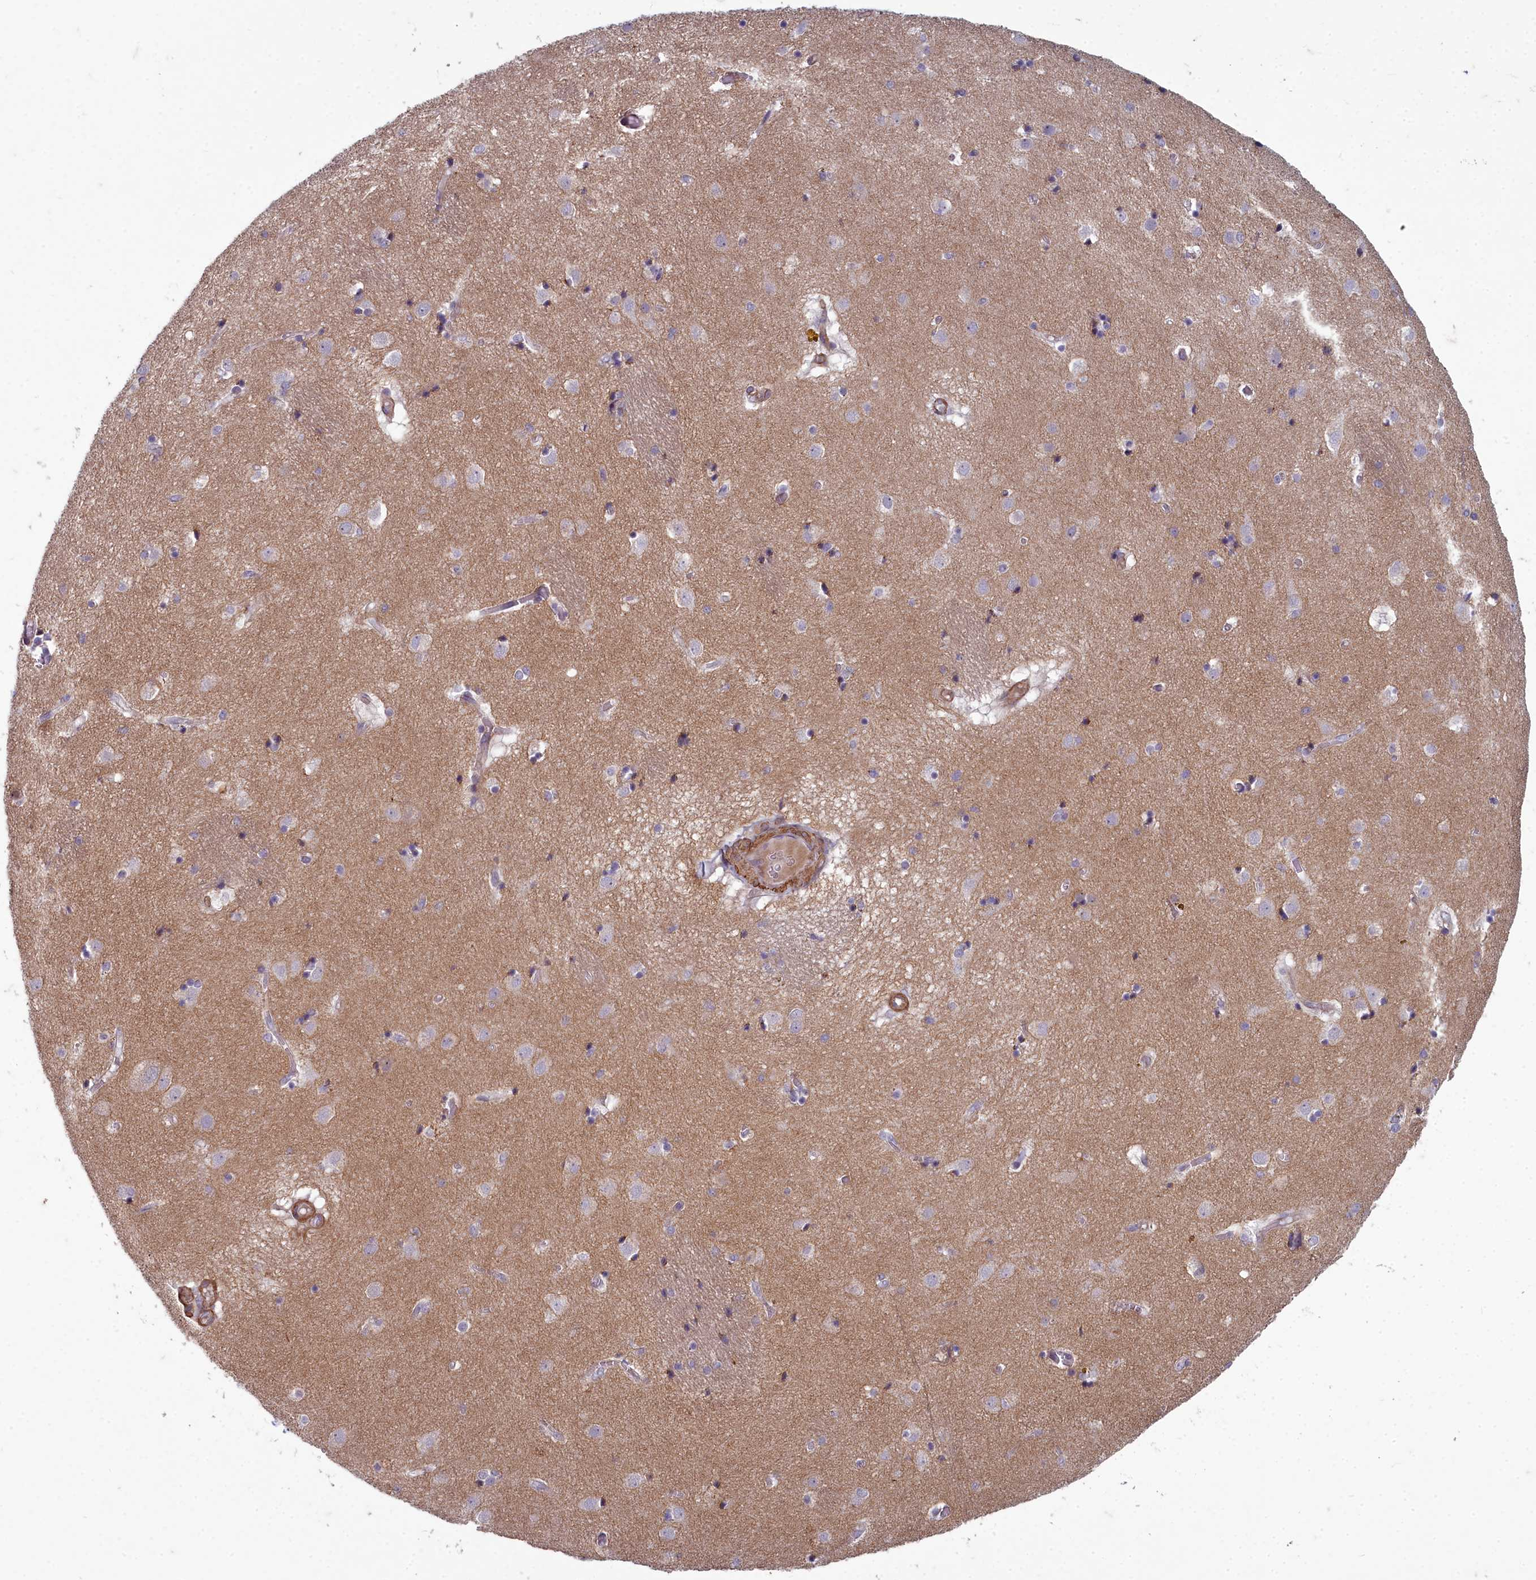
{"staining": {"intensity": "weak", "quantity": "<25%", "location": "cytoplasmic/membranous"}, "tissue": "caudate", "cell_type": "Glial cells", "image_type": "normal", "snomed": [{"axis": "morphology", "description": "Normal tissue, NOS"}, {"axis": "topography", "description": "Lateral ventricle wall"}], "caption": "An immunohistochemistry (IHC) image of unremarkable caudate is shown. There is no staining in glial cells of caudate.", "gene": "ZNF626", "patient": {"sex": "male", "age": 70}}